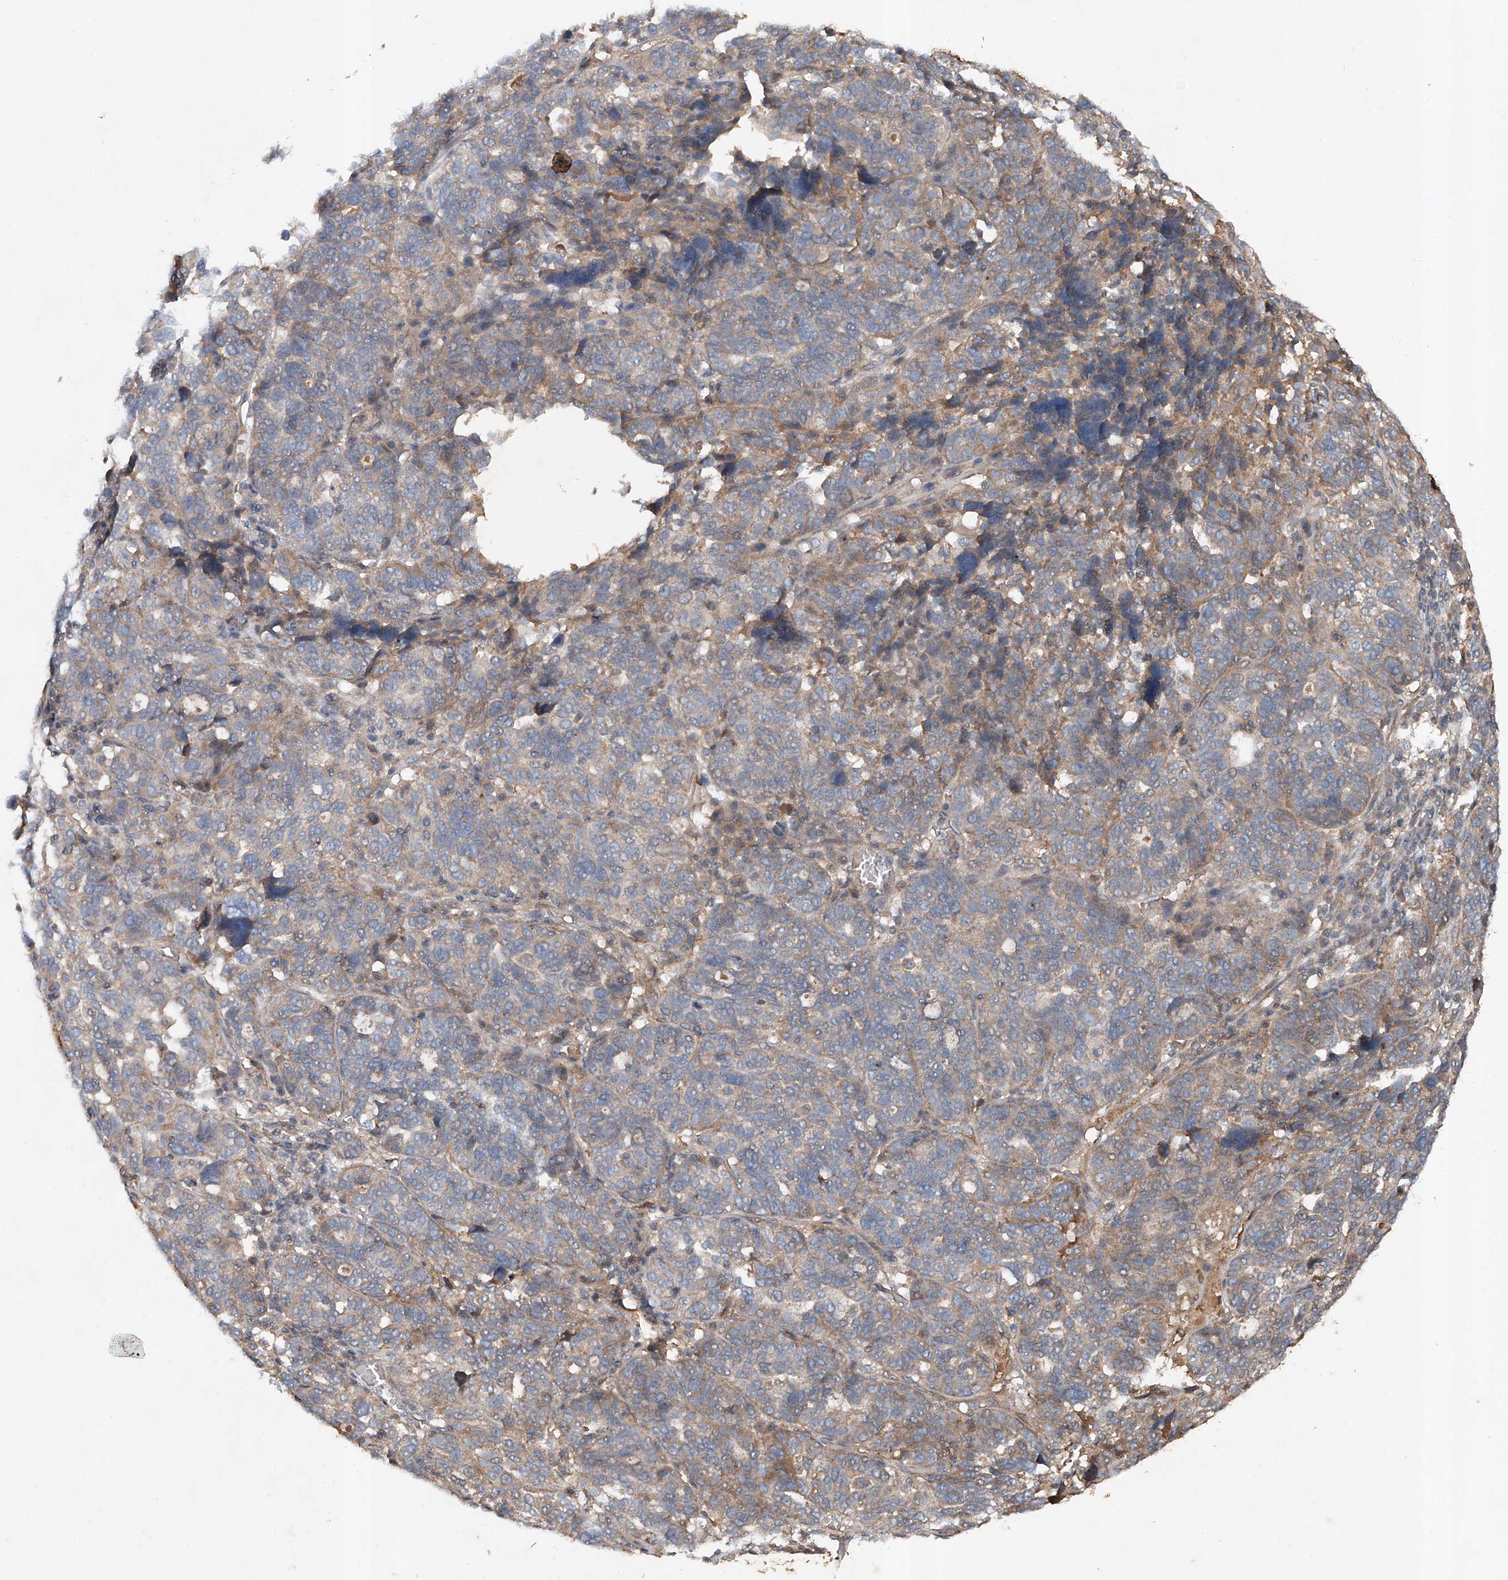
{"staining": {"intensity": "weak", "quantity": "25%-75%", "location": "cytoplasmic/membranous"}, "tissue": "ovarian cancer", "cell_type": "Tumor cells", "image_type": "cancer", "snomed": [{"axis": "morphology", "description": "Cystadenocarcinoma, serous, NOS"}, {"axis": "topography", "description": "Ovary"}], "caption": "The micrograph exhibits immunohistochemical staining of serous cystadenocarcinoma (ovarian). There is weak cytoplasmic/membranous positivity is identified in about 25%-75% of tumor cells.", "gene": "ADAM23", "patient": {"sex": "female", "age": 59}}